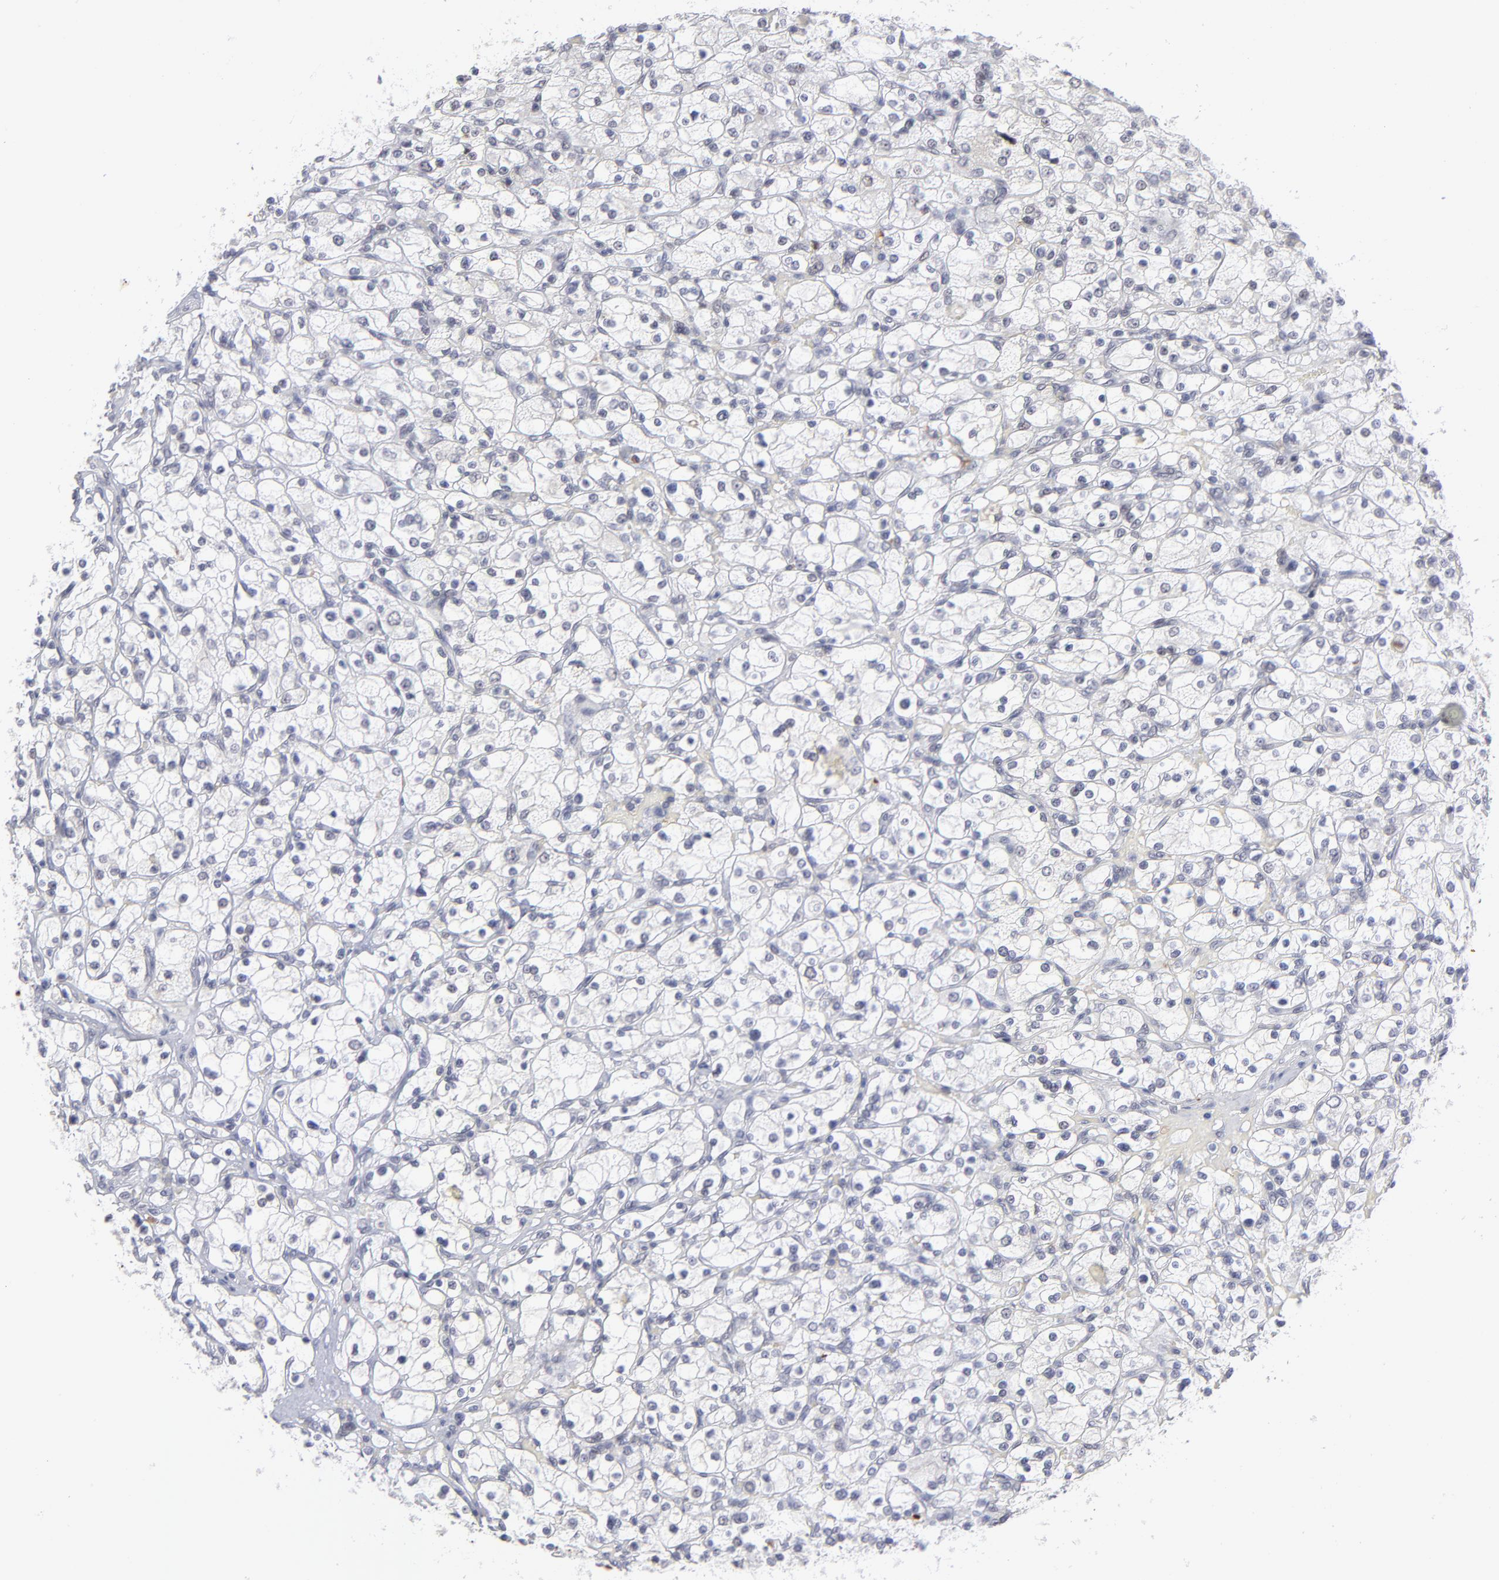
{"staining": {"intensity": "negative", "quantity": "none", "location": "none"}, "tissue": "renal cancer", "cell_type": "Tumor cells", "image_type": "cancer", "snomed": [{"axis": "morphology", "description": "Adenocarcinoma, NOS"}, {"axis": "topography", "description": "Kidney"}], "caption": "Image shows no significant protein positivity in tumor cells of renal cancer. (Stains: DAB (3,3'-diaminobenzidine) IHC with hematoxylin counter stain, Microscopy: brightfield microscopy at high magnification).", "gene": "CCR2", "patient": {"sex": "female", "age": 83}}